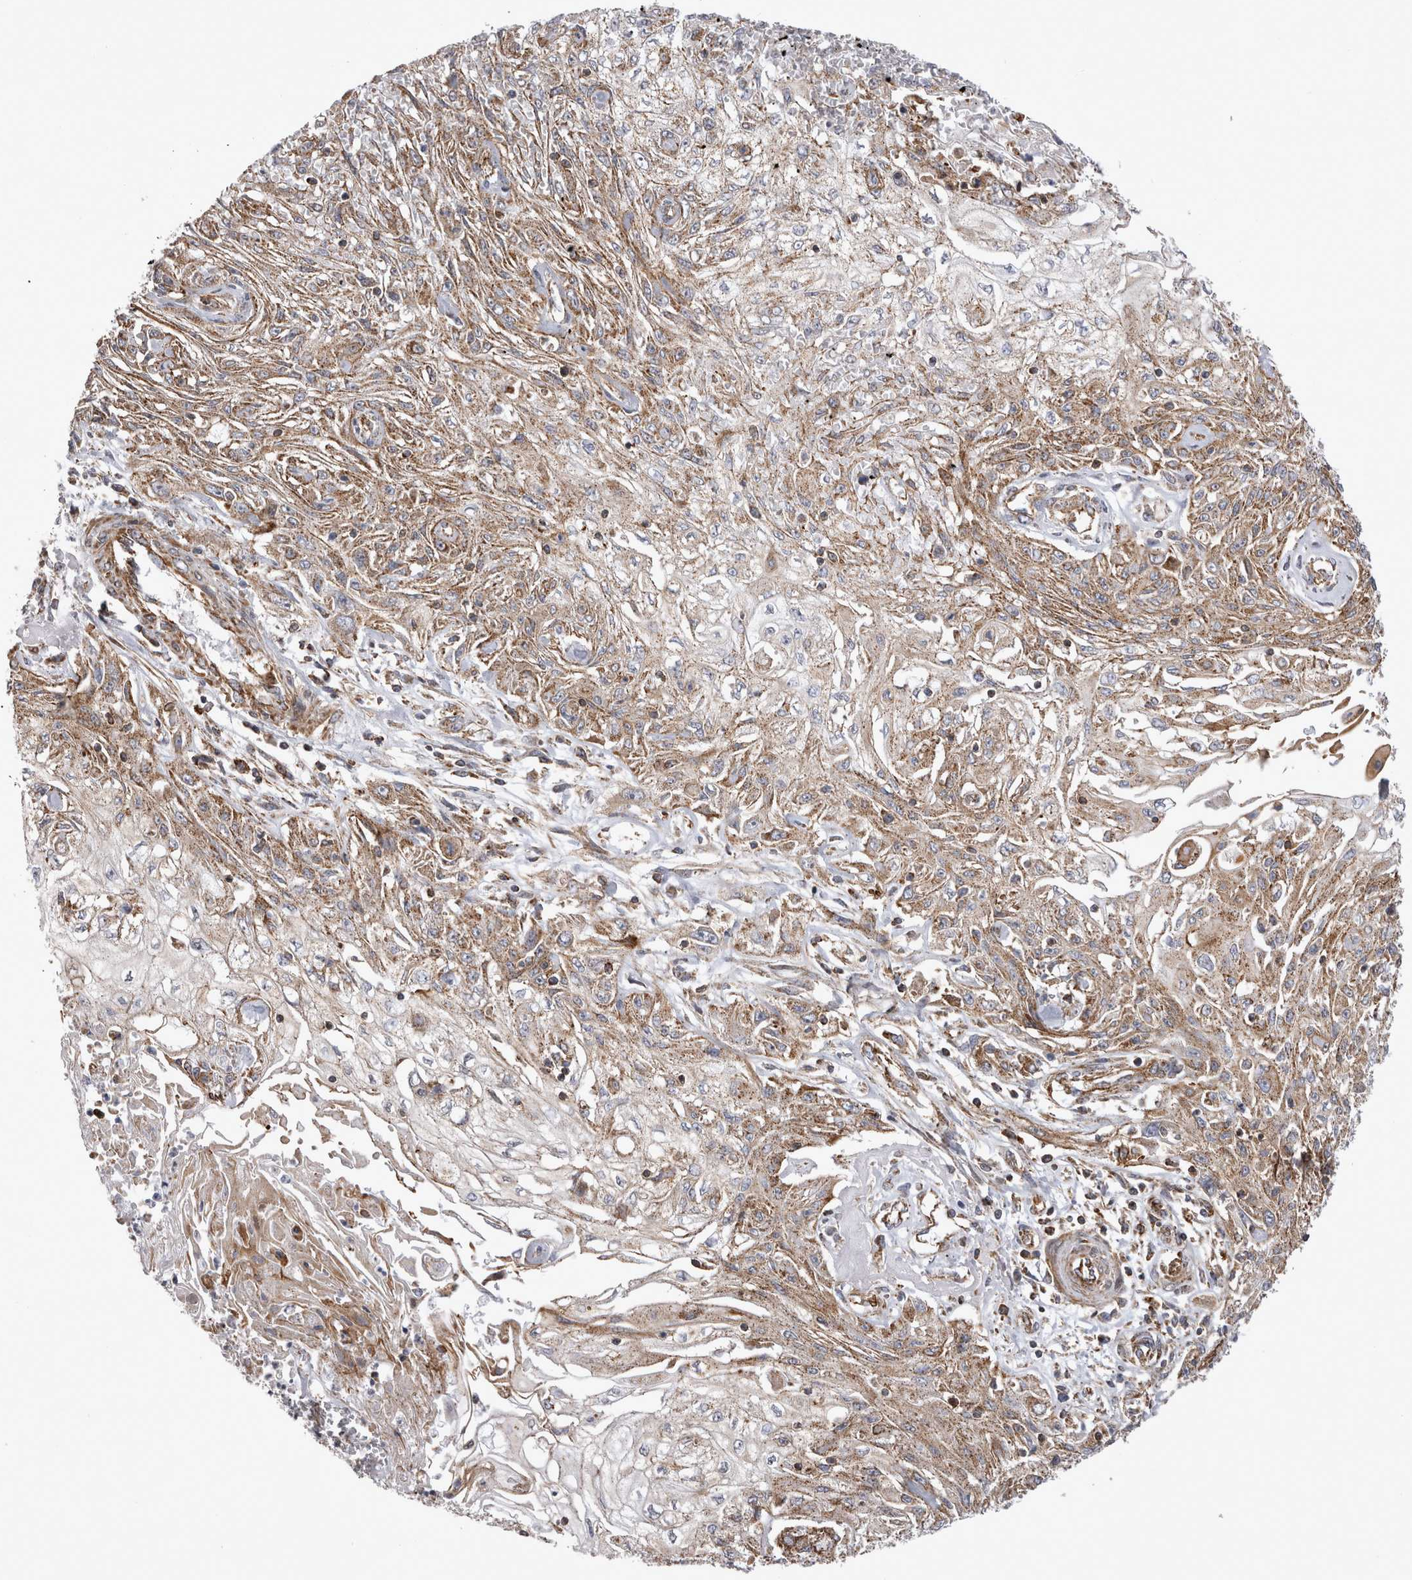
{"staining": {"intensity": "moderate", "quantity": ">75%", "location": "cytoplasmic/membranous"}, "tissue": "skin cancer", "cell_type": "Tumor cells", "image_type": "cancer", "snomed": [{"axis": "morphology", "description": "Squamous cell carcinoma, NOS"}, {"axis": "morphology", "description": "Squamous cell carcinoma, metastatic, NOS"}, {"axis": "topography", "description": "Skin"}, {"axis": "topography", "description": "Lymph node"}], "caption": "Squamous cell carcinoma (skin) stained for a protein shows moderate cytoplasmic/membranous positivity in tumor cells.", "gene": "TSPOAP1", "patient": {"sex": "male", "age": 75}}